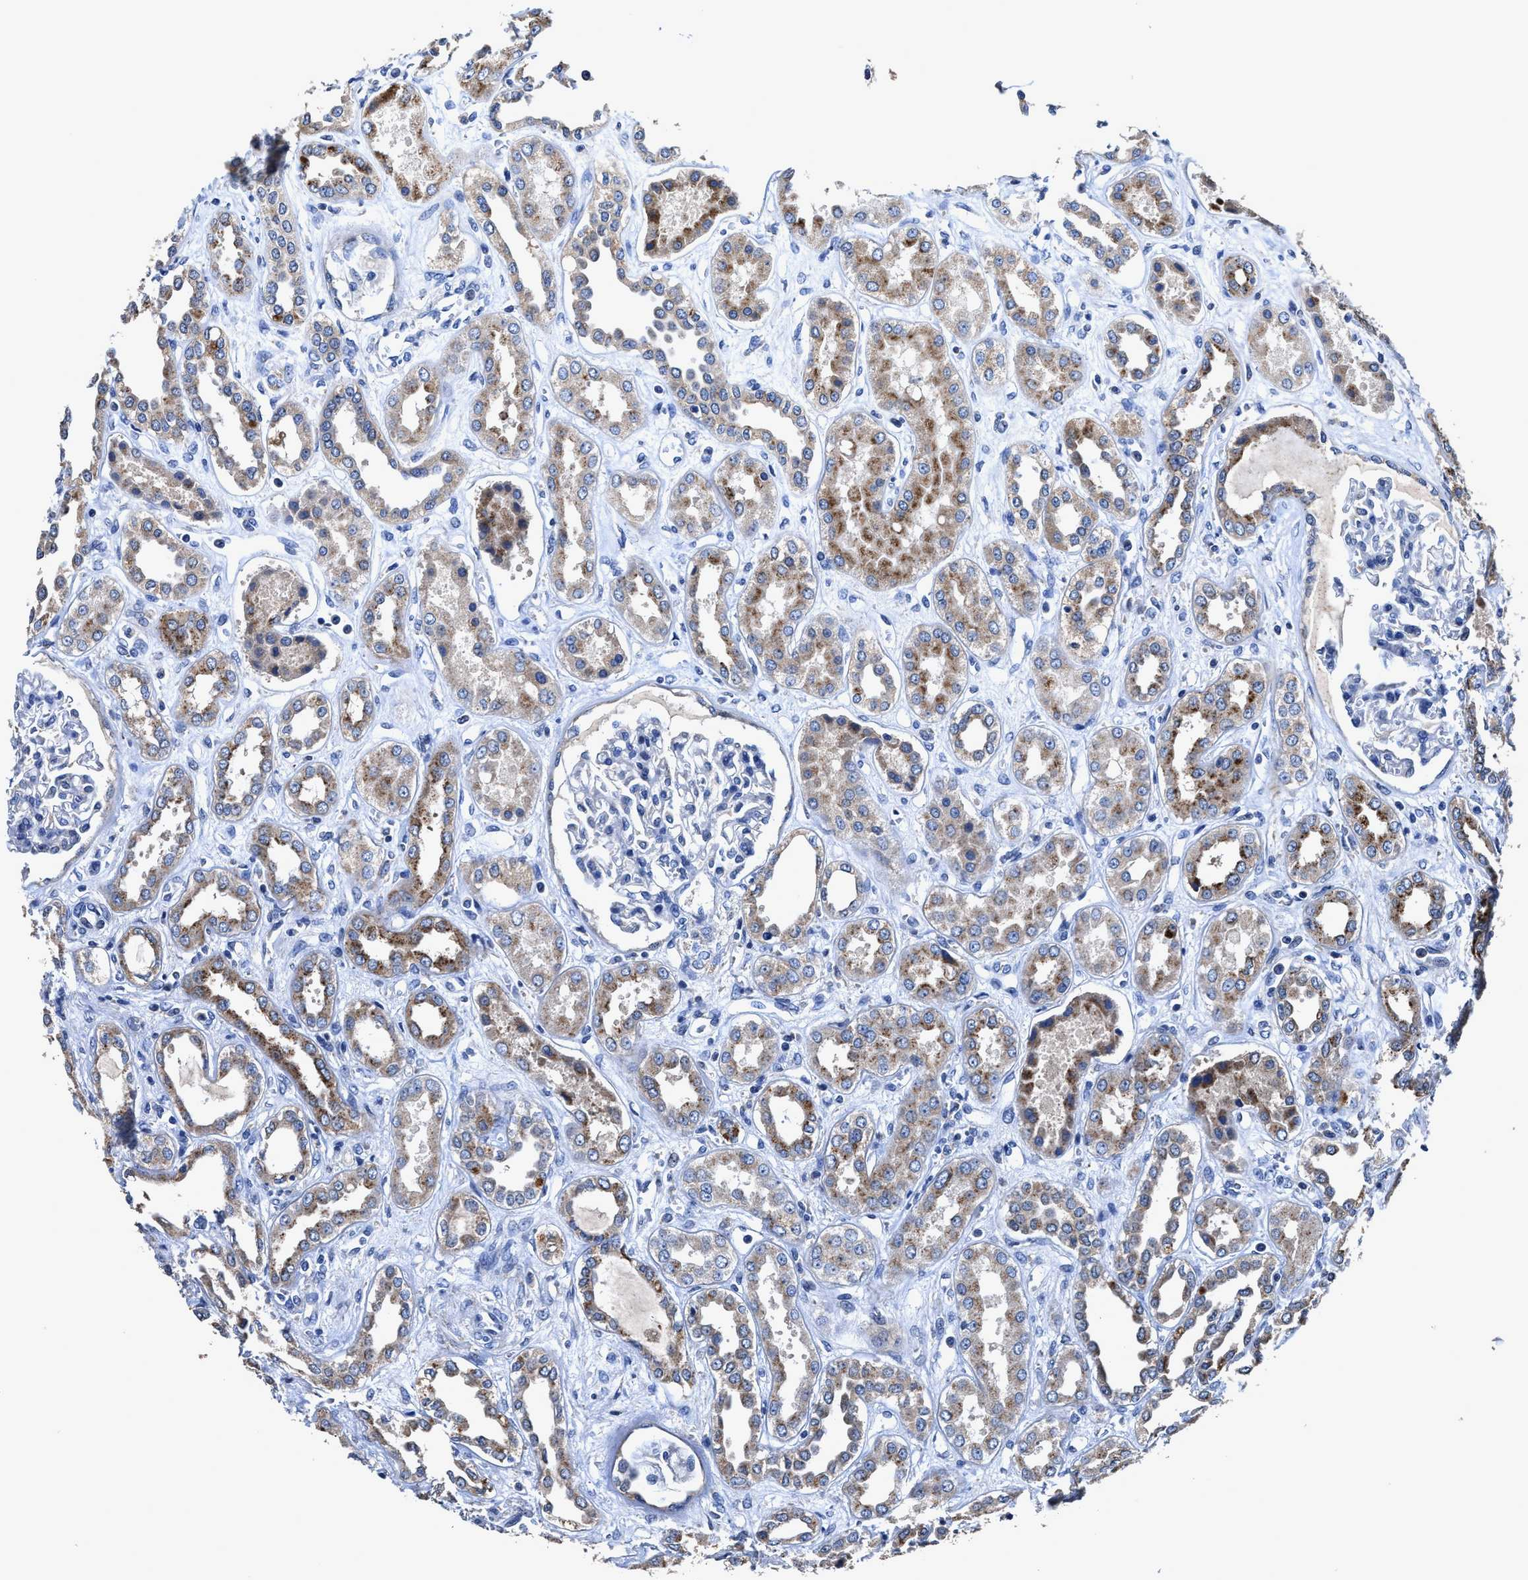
{"staining": {"intensity": "negative", "quantity": "none", "location": "none"}, "tissue": "kidney", "cell_type": "Cells in glomeruli", "image_type": "normal", "snomed": [{"axis": "morphology", "description": "Normal tissue, NOS"}, {"axis": "topography", "description": "Kidney"}], "caption": "High magnification brightfield microscopy of normal kidney stained with DAB (3,3'-diaminobenzidine) (brown) and counterstained with hematoxylin (blue): cells in glomeruli show no significant expression. (Stains: DAB IHC with hematoxylin counter stain, Microscopy: brightfield microscopy at high magnification).", "gene": "UBR4", "patient": {"sex": "male", "age": 59}}